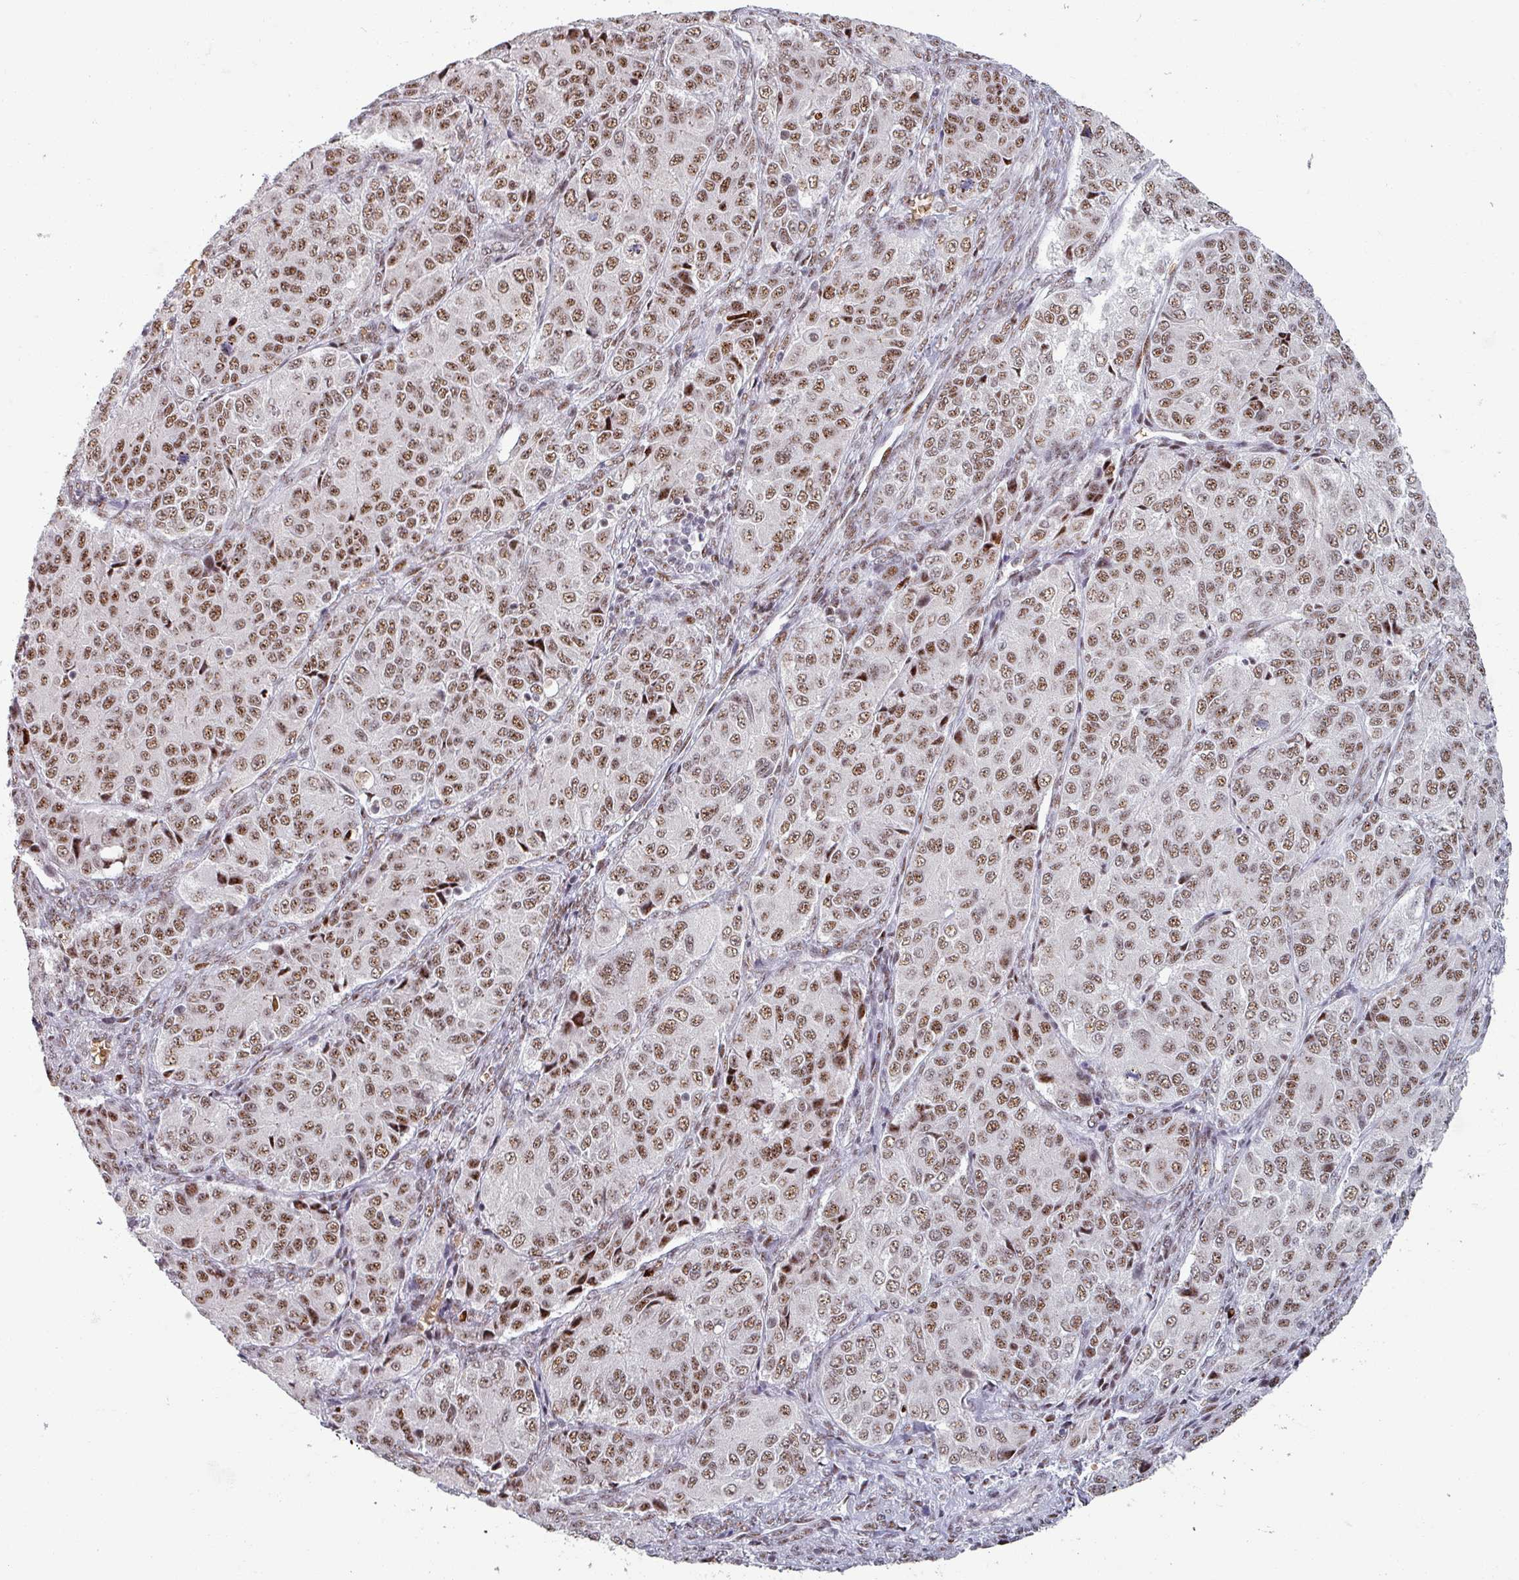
{"staining": {"intensity": "moderate", "quantity": ">75%", "location": "nuclear"}, "tissue": "ovarian cancer", "cell_type": "Tumor cells", "image_type": "cancer", "snomed": [{"axis": "morphology", "description": "Carcinoma, endometroid"}, {"axis": "topography", "description": "Ovary"}], "caption": "Ovarian cancer tissue exhibits moderate nuclear positivity in about >75% of tumor cells The protein is stained brown, and the nuclei are stained in blue (DAB (3,3'-diaminobenzidine) IHC with brightfield microscopy, high magnification).", "gene": "NCOR1", "patient": {"sex": "female", "age": 51}}